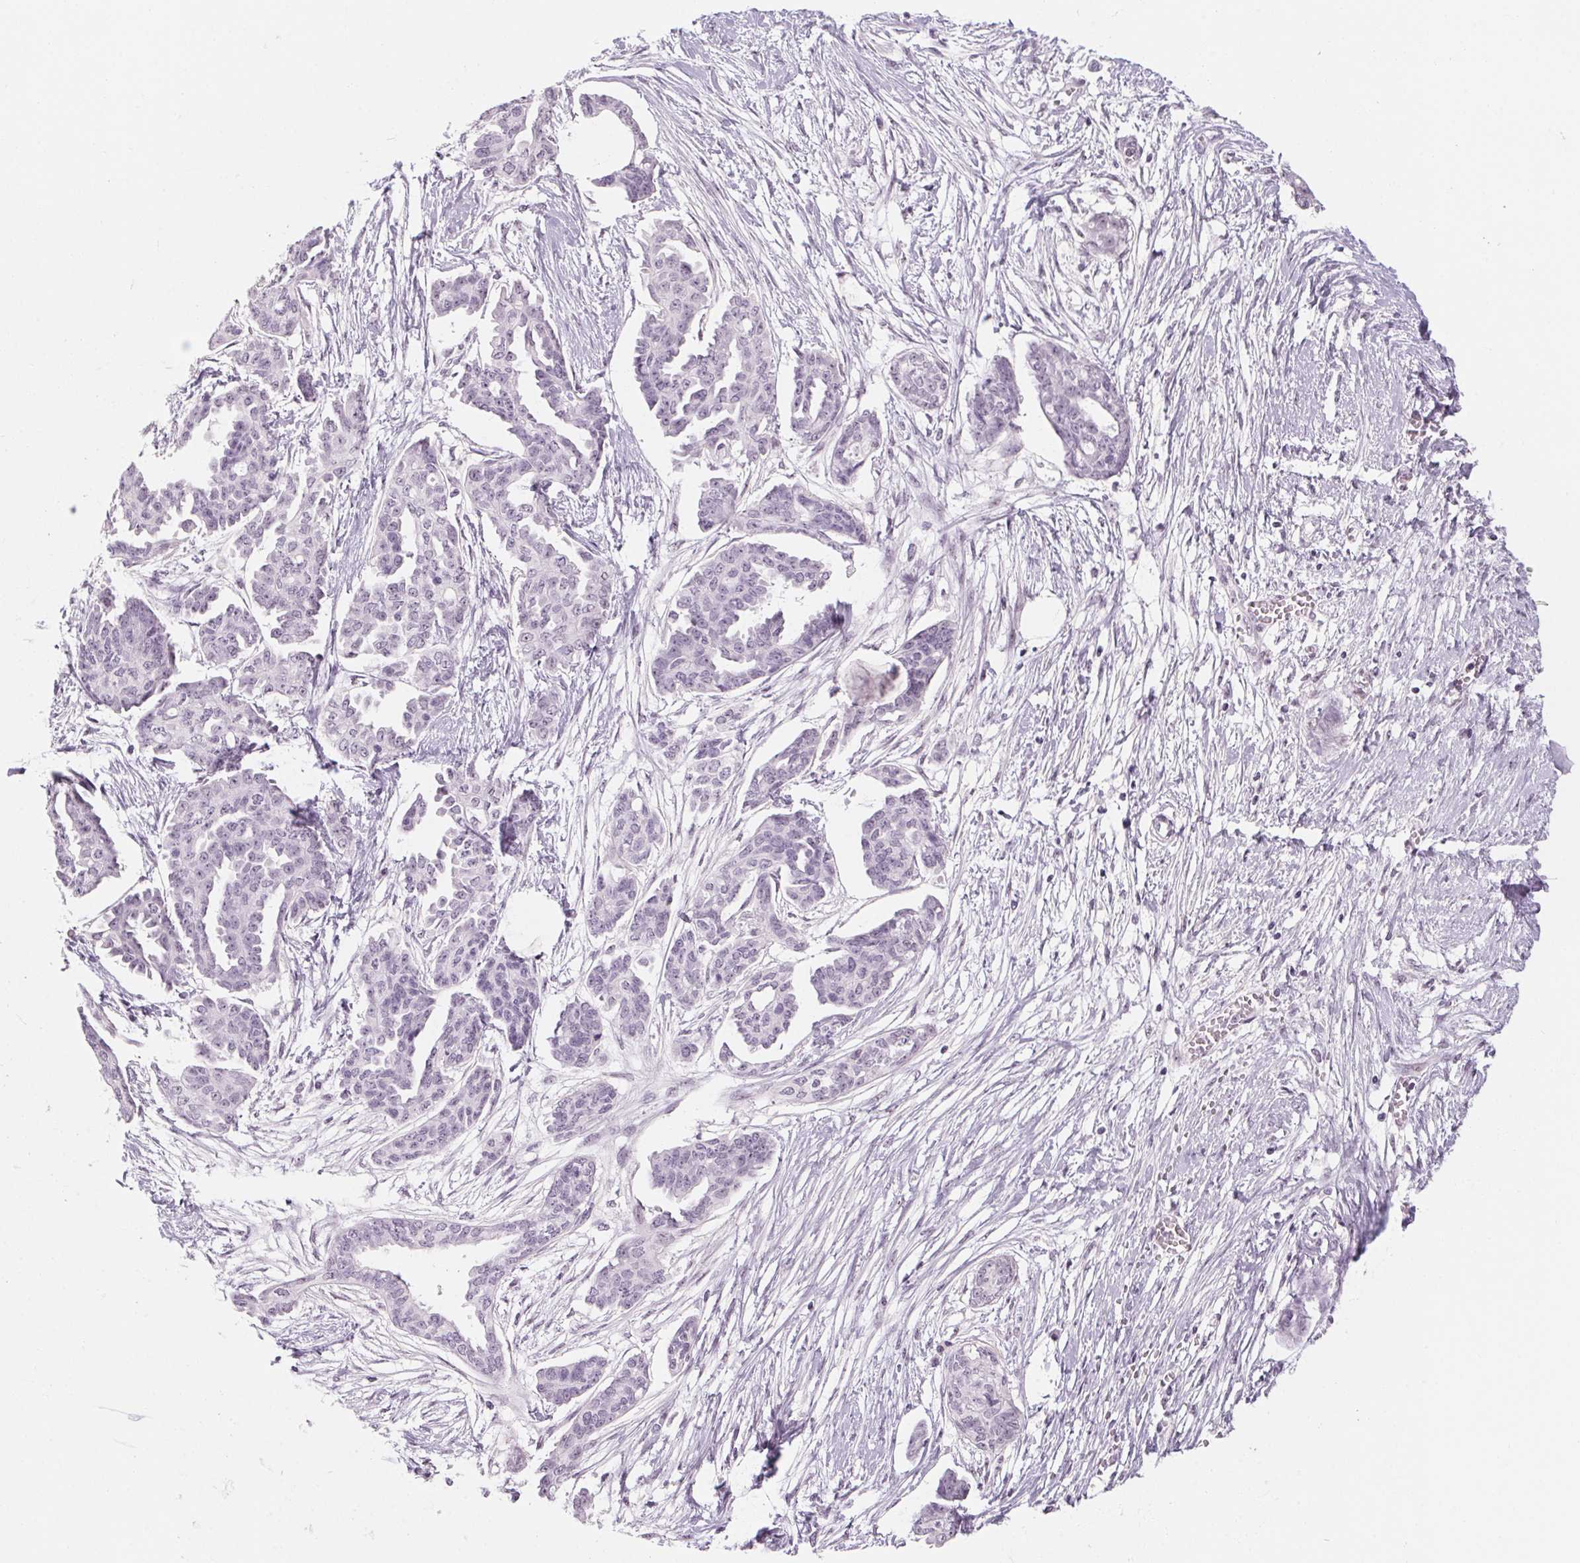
{"staining": {"intensity": "negative", "quantity": "none", "location": "none"}, "tissue": "ovarian cancer", "cell_type": "Tumor cells", "image_type": "cancer", "snomed": [{"axis": "morphology", "description": "Cystadenocarcinoma, serous, NOS"}, {"axis": "topography", "description": "Ovary"}], "caption": "This is a histopathology image of IHC staining of ovarian serous cystadenocarcinoma, which shows no positivity in tumor cells. Nuclei are stained in blue.", "gene": "ZIC4", "patient": {"sex": "female", "age": 71}}